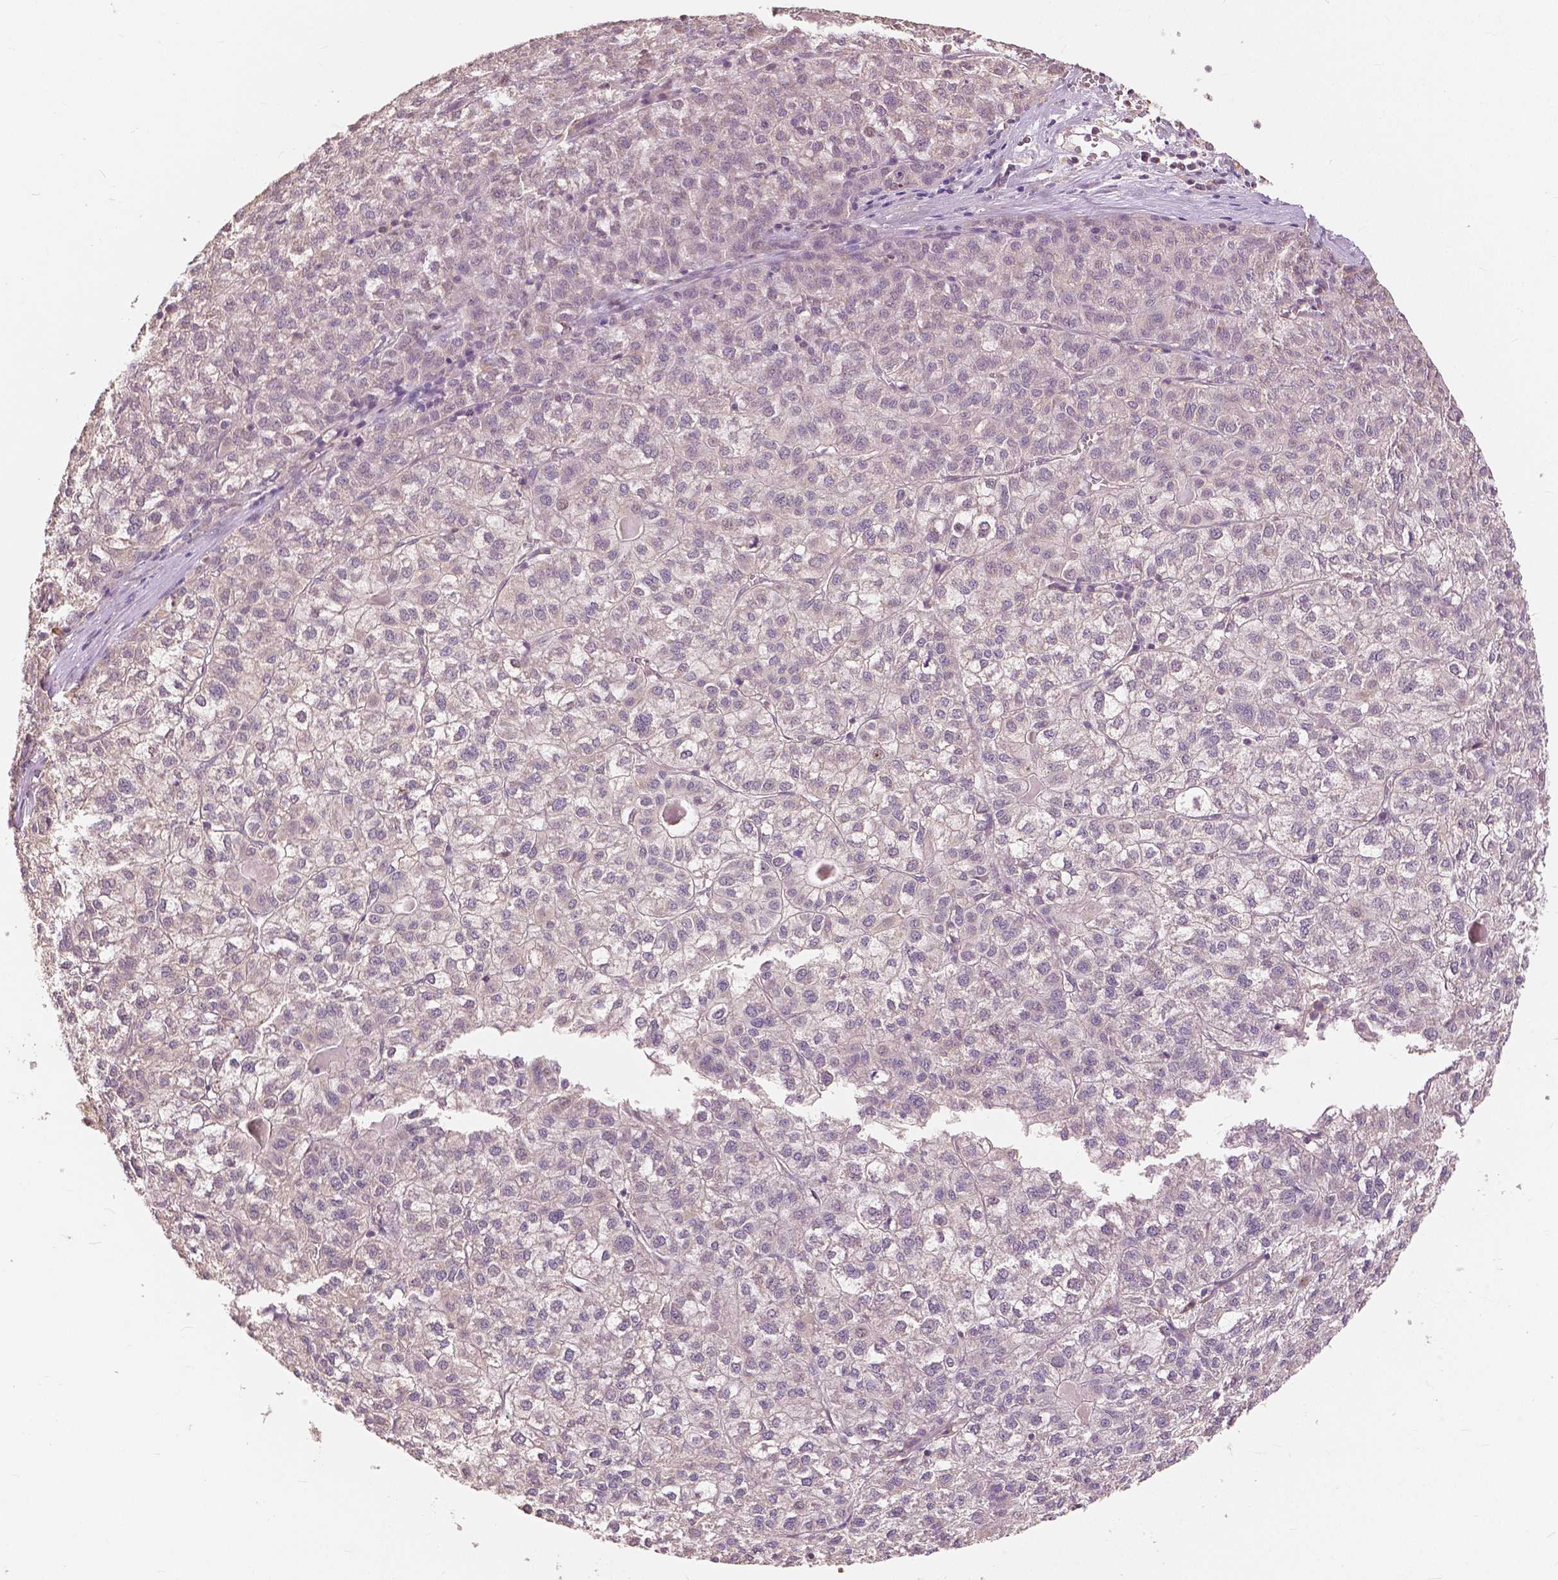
{"staining": {"intensity": "negative", "quantity": "none", "location": "none"}, "tissue": "liver cancer", "cell_type": "Tumor cells", "image_type": "cancer", "snomed": [{"axis": "morphology", "description": "Carcinoma, Hepatocellular, NOS"}, {"axis": "topography", "description": "Liver"}], "caption": "High power microscopy image of an immunohistochemistry micrograph of hepatocellular carcinoma (liver), revealing no significant positivity in tumor cells.", "gene": "MAP1LC3B", "patient": {"sex": "female", "age": 43}}